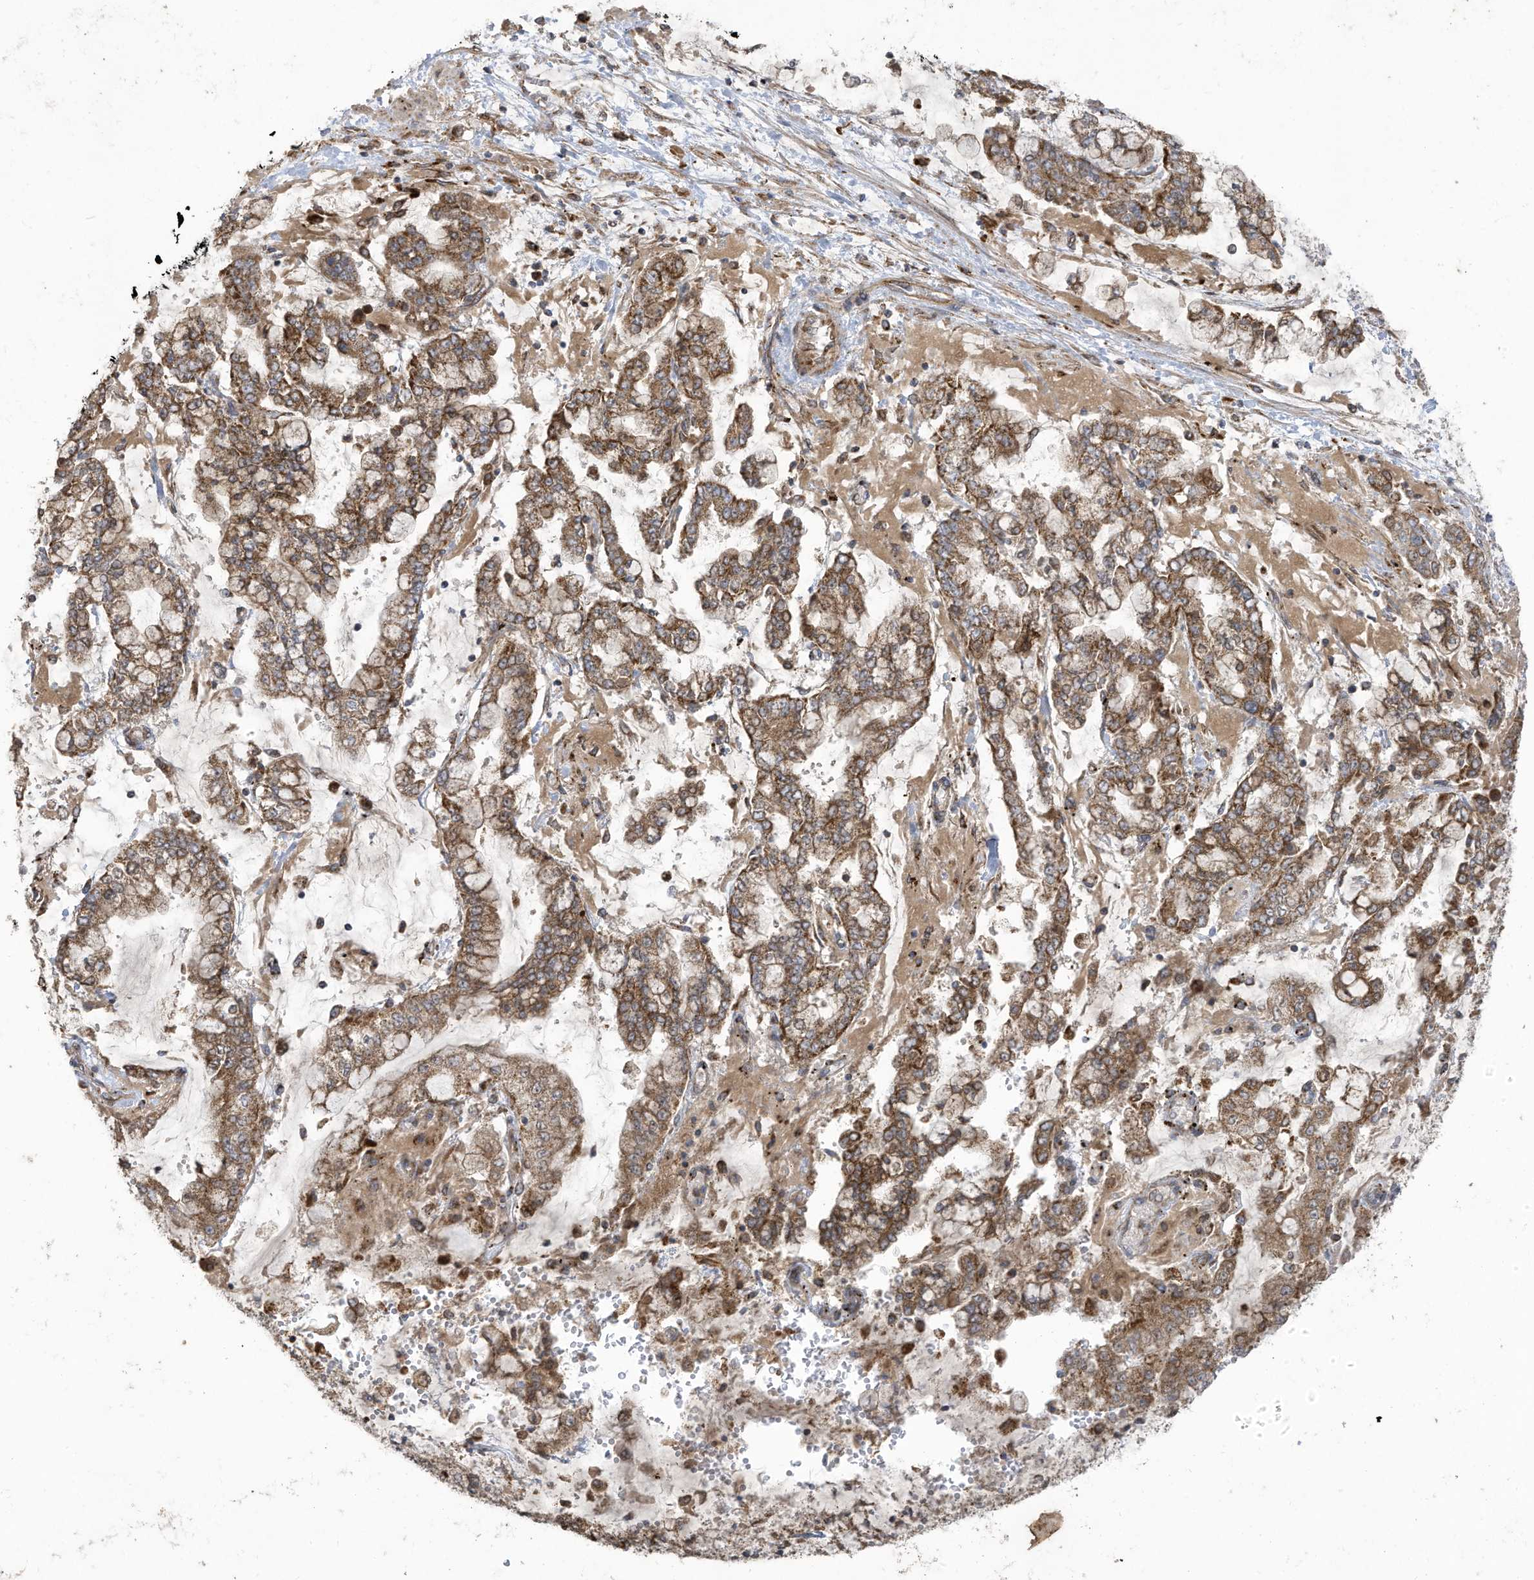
{"staining": {"intensity": "moderate", "quantity": ">75%", "location": "cytoplasmic/membranous"}, "tissue": "stomach cancer", "cell_type": "Tumor cells", "image_type": "cancer", "snomed": [{"axis": "morphology", "description": "Normal tissue, NOS"}, {"axis": "morphology", "description": "Adenocarcinoma, NOS"}, {"axis": "topography", "description": "Stomach, upper"}, {"axis": "topography", "description": "Stomach"}], "caption": "Immunohistochemistry (IHC) photomicrograph of human adenocarcinoma (stomach) stained for a protein (brown), which displays medium levels of moderate cytoplasmic/membranous staining in about >75% of tumor cells.", "gene": "C2orf74", "patient": {"sex": "male", "age": 76}}